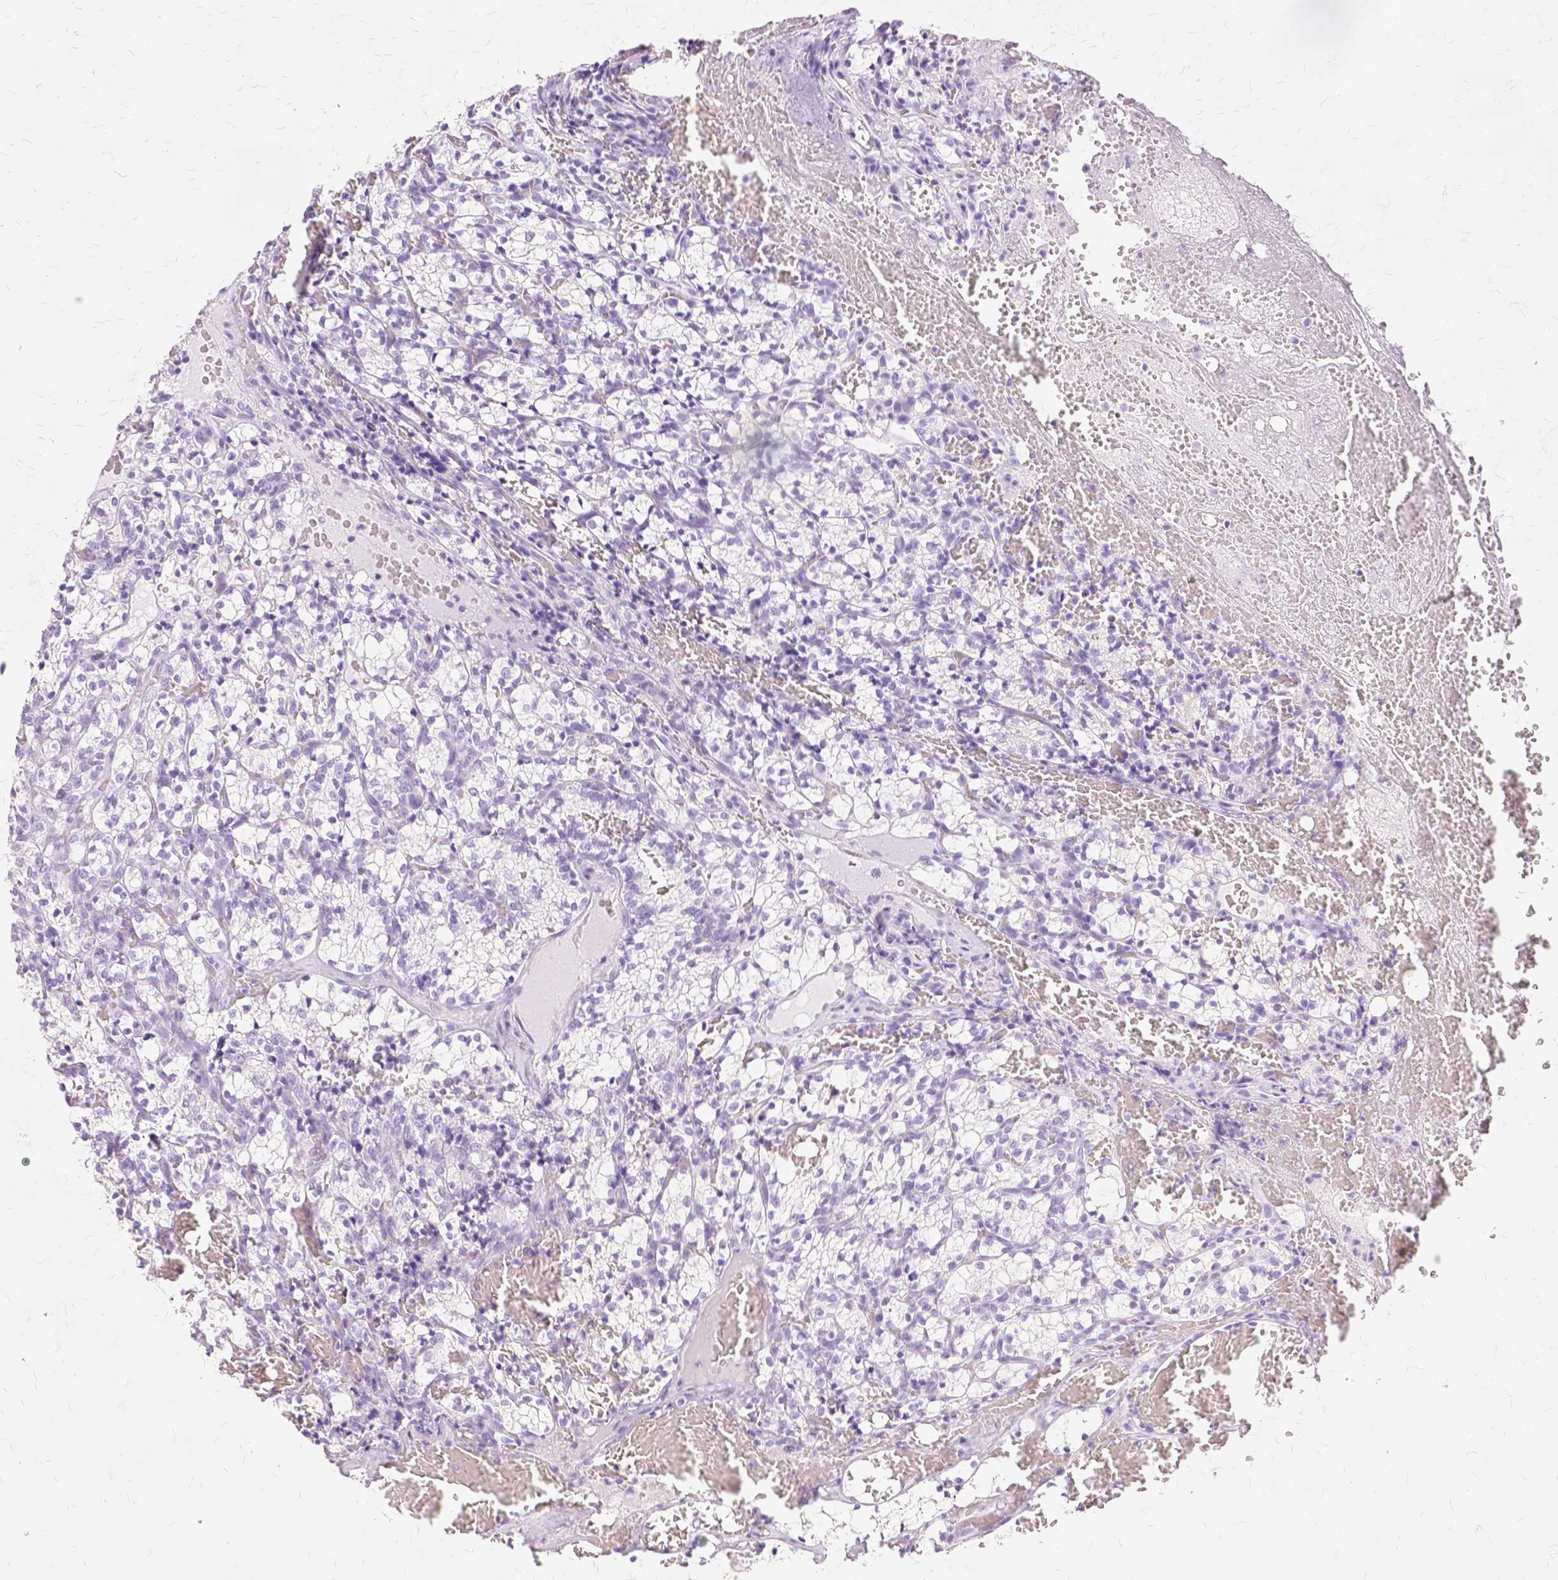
{"staining": {"intensity": "negative", "quantity": "none", "location": "none"}, "tissue": "renal cancer", "cell_type": "Tumor cells", "image_type": "cancer", "snomed": [{"axis": "morphology", "description": "Adenocarcinoma, NOS"}, {"axis": "topography", "description": "Kidney"}], "caption": "High power microscopy photomicrograph of an IHC photomicrograph of renal cancer (adenocarcinoma), revealing no significant staining in tumor cells.", "gene": "TGM1", "patient": {"sex": "female", "age": 69}}